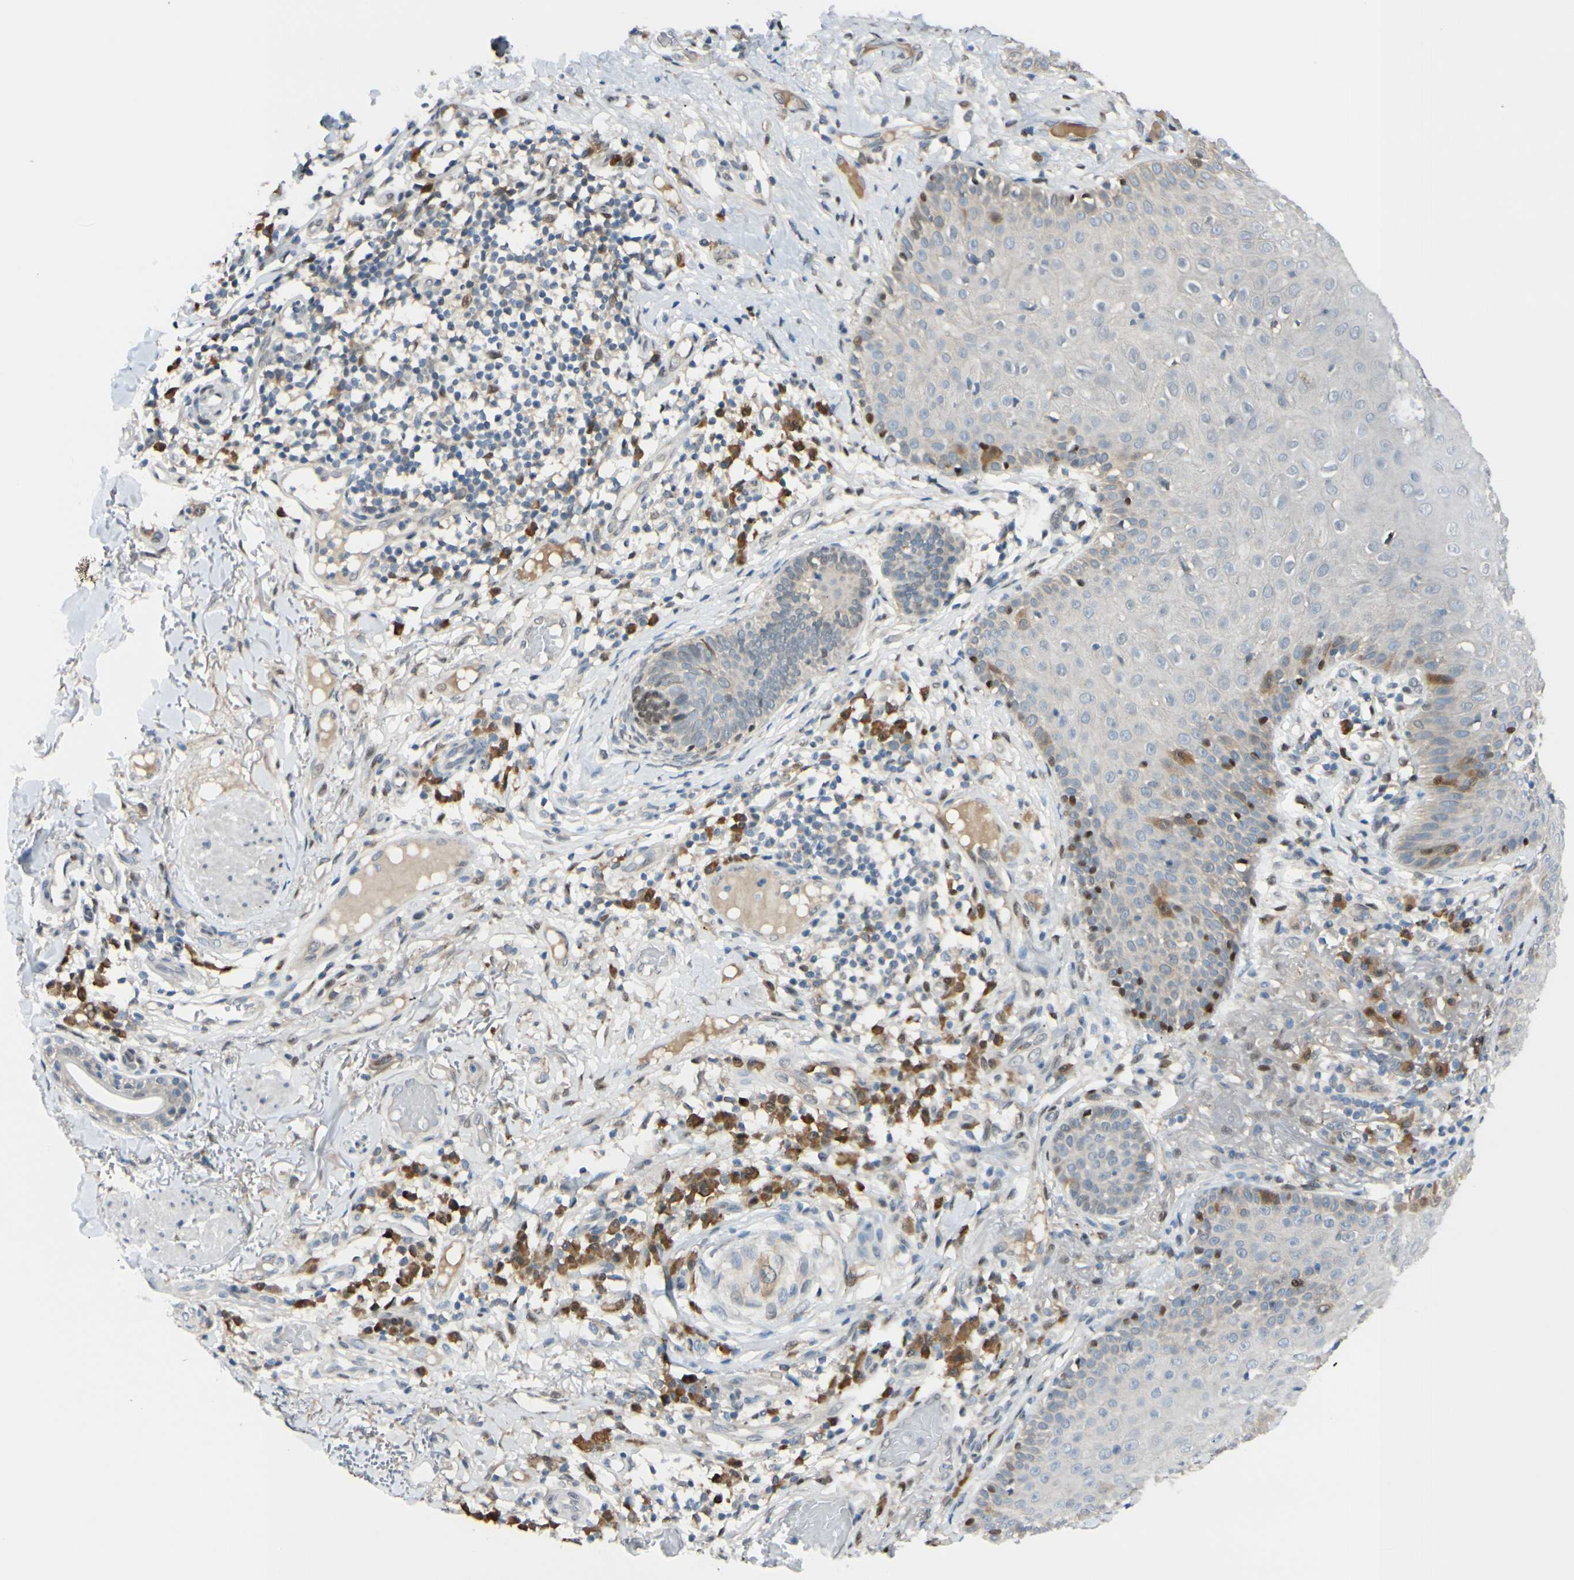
{"staining": {"intensity": "moderate", "quantity": "<25%", "location": "cytoplasmic/membranous,nuclear"}, "tissue": "skin cancer", "cell_type": "Tumor cells", "image_type": "cancer", "snomed": [{"axis": "morphology", "description": "Normal tissue, NOS"}, {"axis": "morphology", "description": "Basal cell carcinoma"}, {"axis": "topography", "description": "Skin"}], "caption": "The histopathology image shows a brown stain indicating the presence of a protein in the cytoplasmic/membranous and nuclear of tumor cells in basal cell carcinoma (skin).", "gene": "PTTG1", "patient": {"sex": "male", "age": 52}}